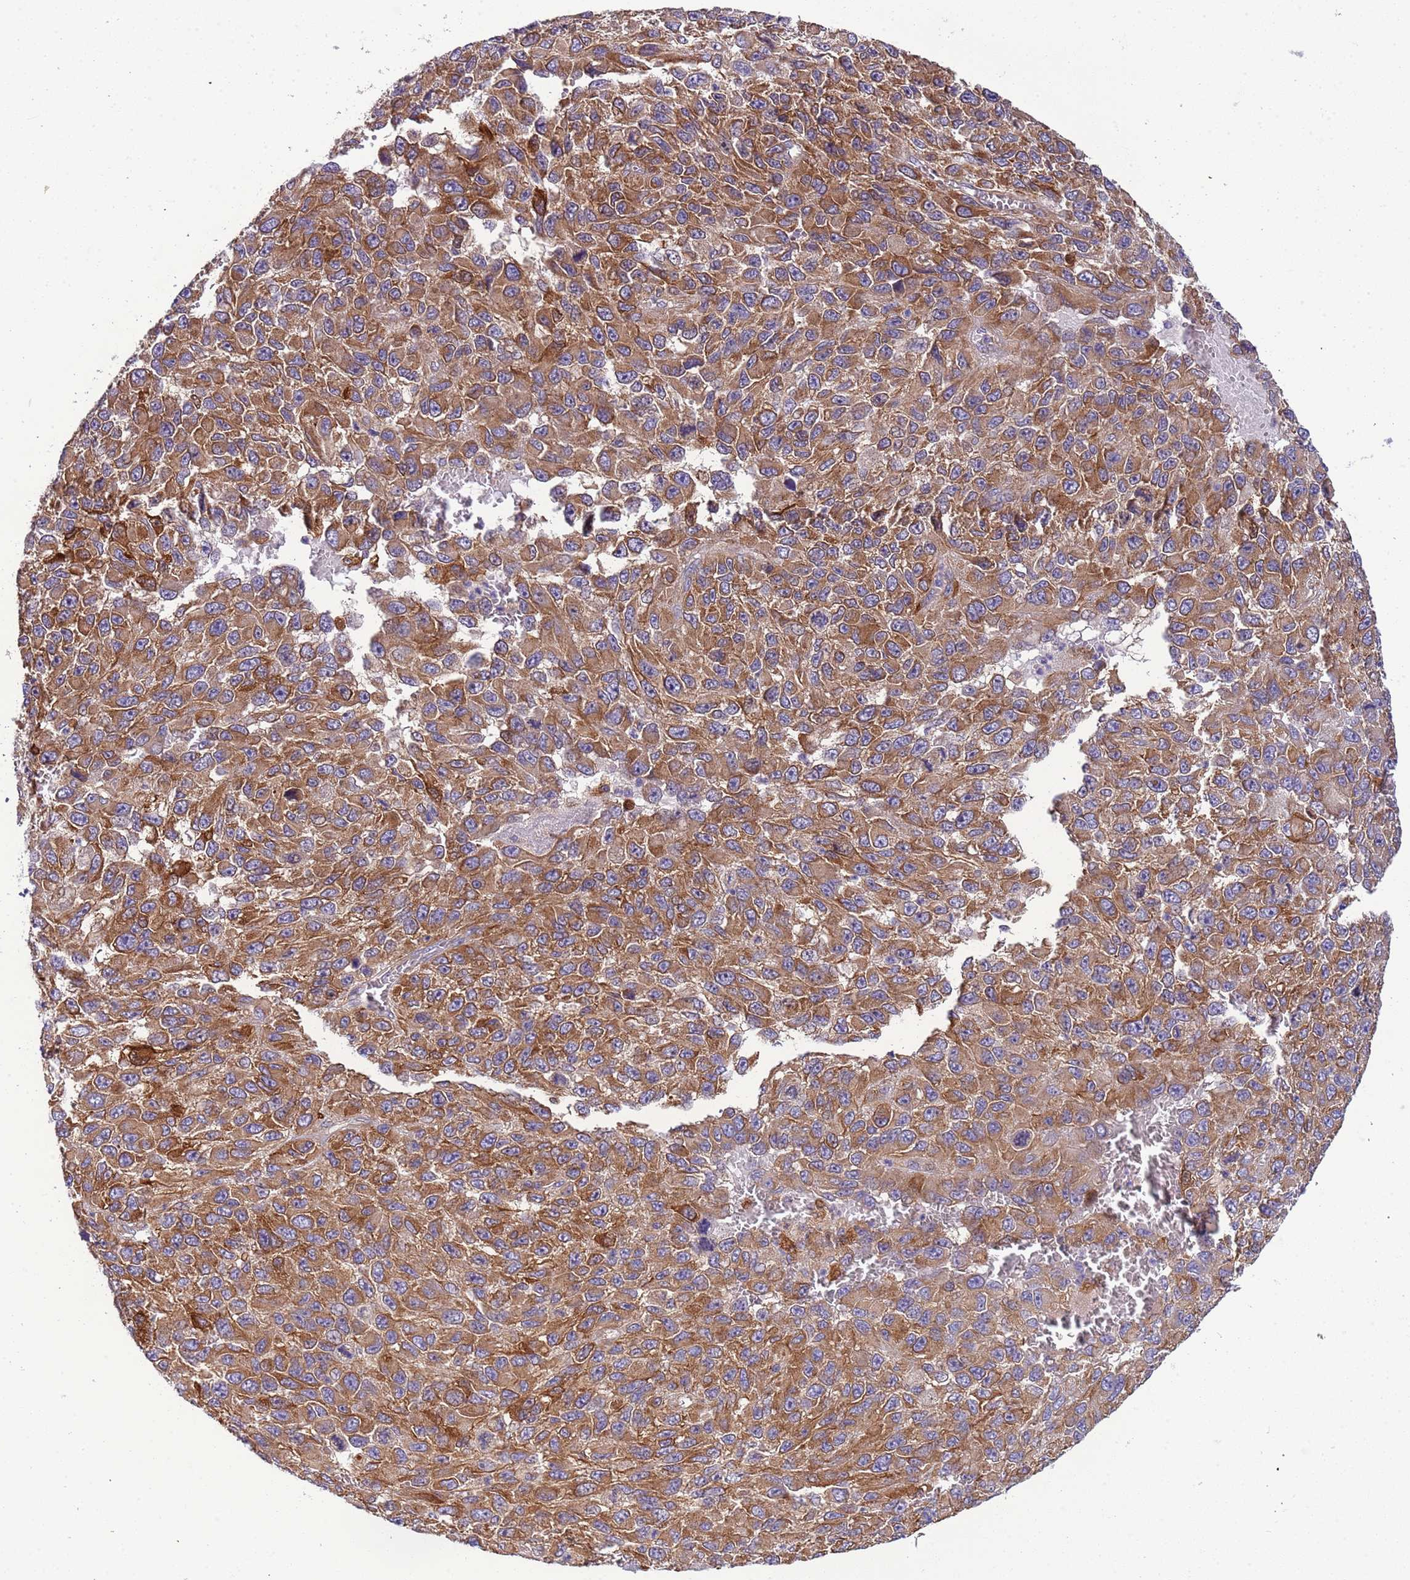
{"staining": {"intensity": "moderate", "quantity": ">75%", "location": "cytoplasmic/membranous"}, "tissue": "melanoma", "cell_type": "Tumor cells", "image_type": "cancer", "snomed": [{"axis": "morphology", "description": "Normal tissue, NOS"}, {"axis": "morphology", "description": "Malignant melanoma, NOS"}, {"axis": "topography", "description": "Skin"}], "caption": "Protein positivity by immunohistochemistry shows moderate cytoplasmic/membranous positivity in approximately >75% of tumor cells in malignant melanoma. (brown staining indicates protein expression, while blue staining denotes nuclei).", "gene": "PAQR7", "patient": {"sex": "female", "age": 96}}